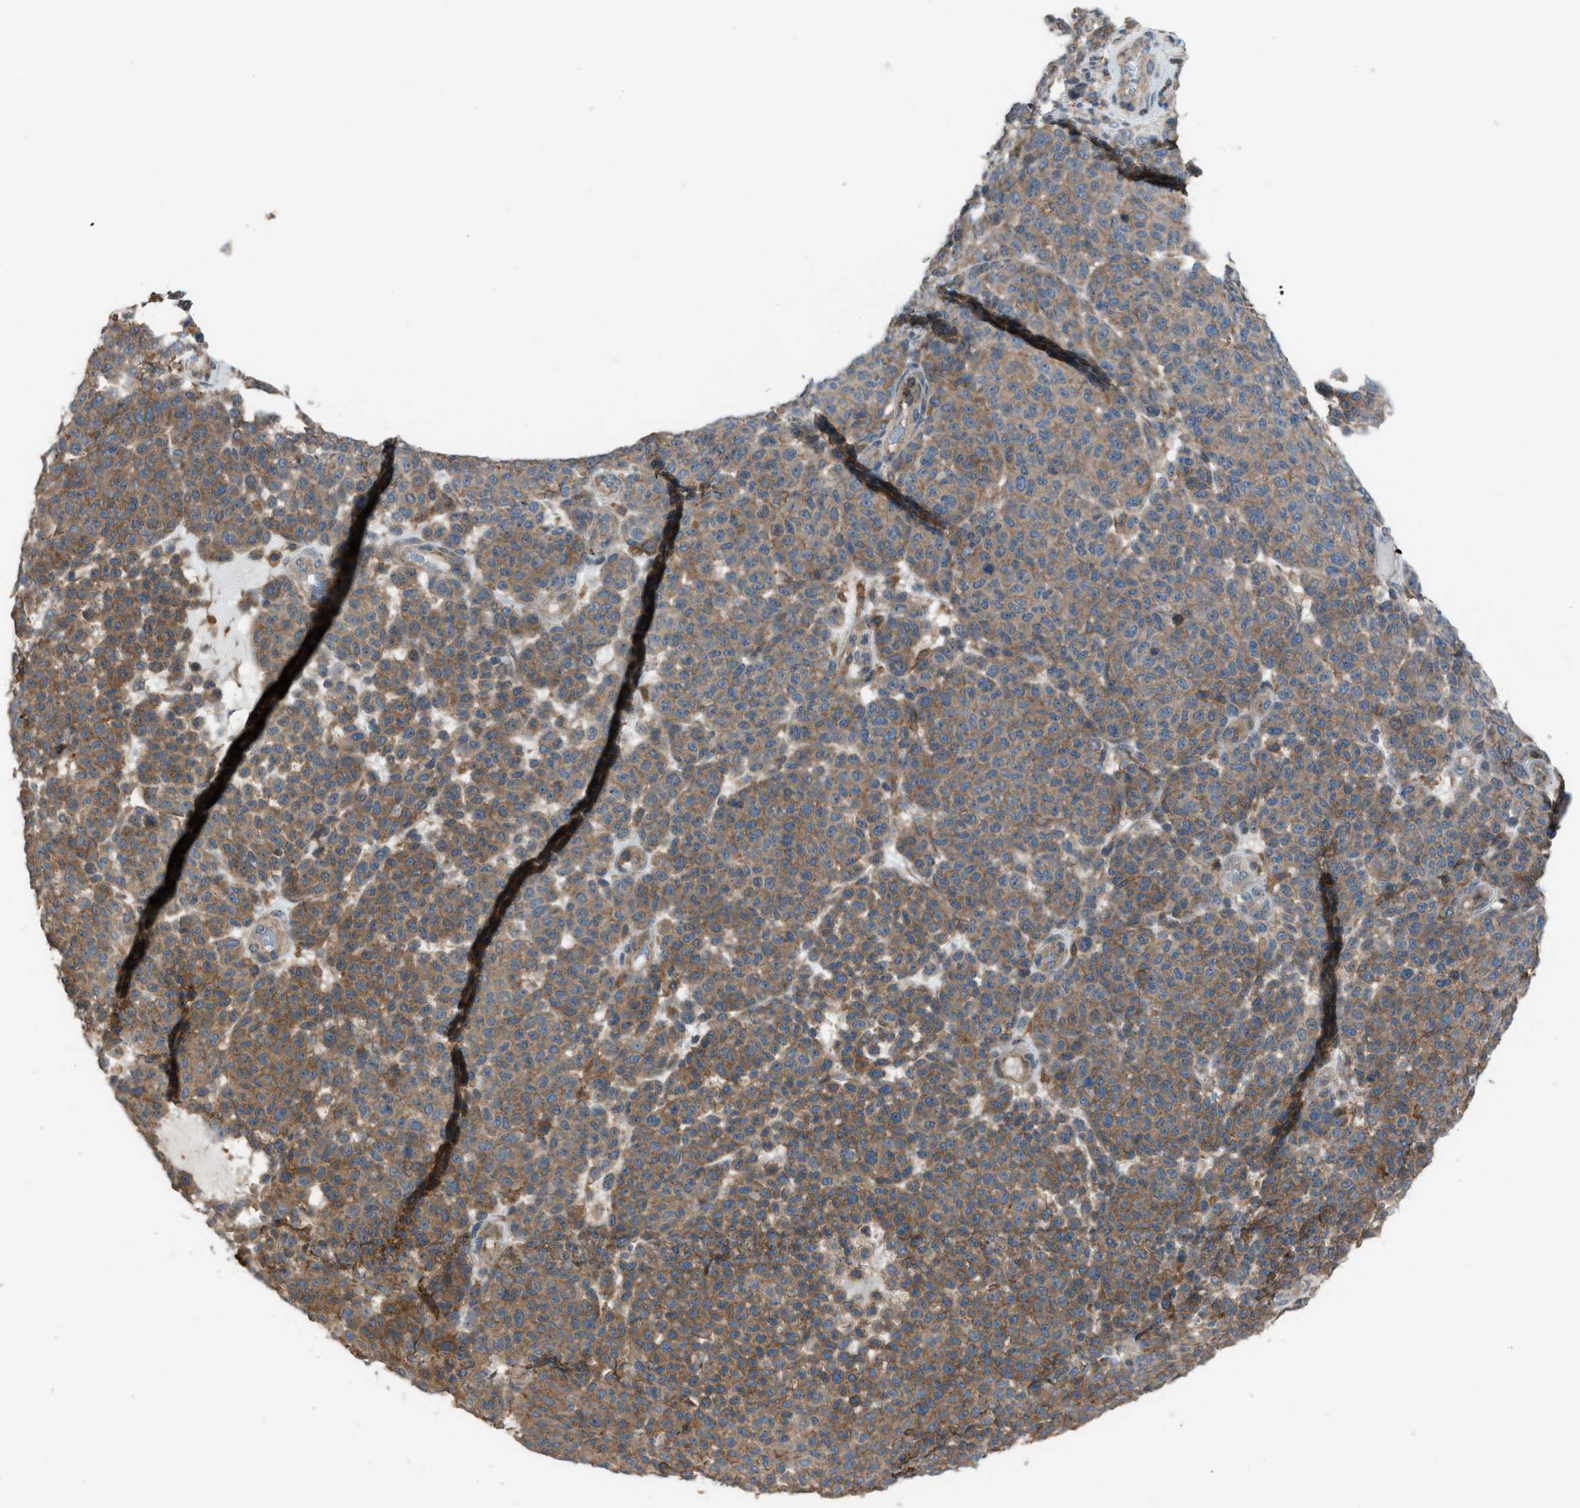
{"staining": {"intensity": "moderate", "quantity": ">75%", "location": "cytoplasmic/membranous"}, "tissue": "melanoma", "cell_type": "Tumor cells", "image_type": "cancer", "snomed": [{"axis": "morphology", "description": "Malignant melanoma, NOS"}, {"axis": "topography", "description": "Skin"}], "caption": "IHC staining of malignant melanoma, which shows medium levels of moderate cytoplasmic/membranous staining in about >75% of tumor cells indicating moderate cytoplasmic/membranous protein expression. The staining was performed using DAB (brown) for protein detection and nuclei were counterstained in hematoxylin (blue).", "gene": "DYRK1A", "patient": {"sex": "male", "age": 59}}